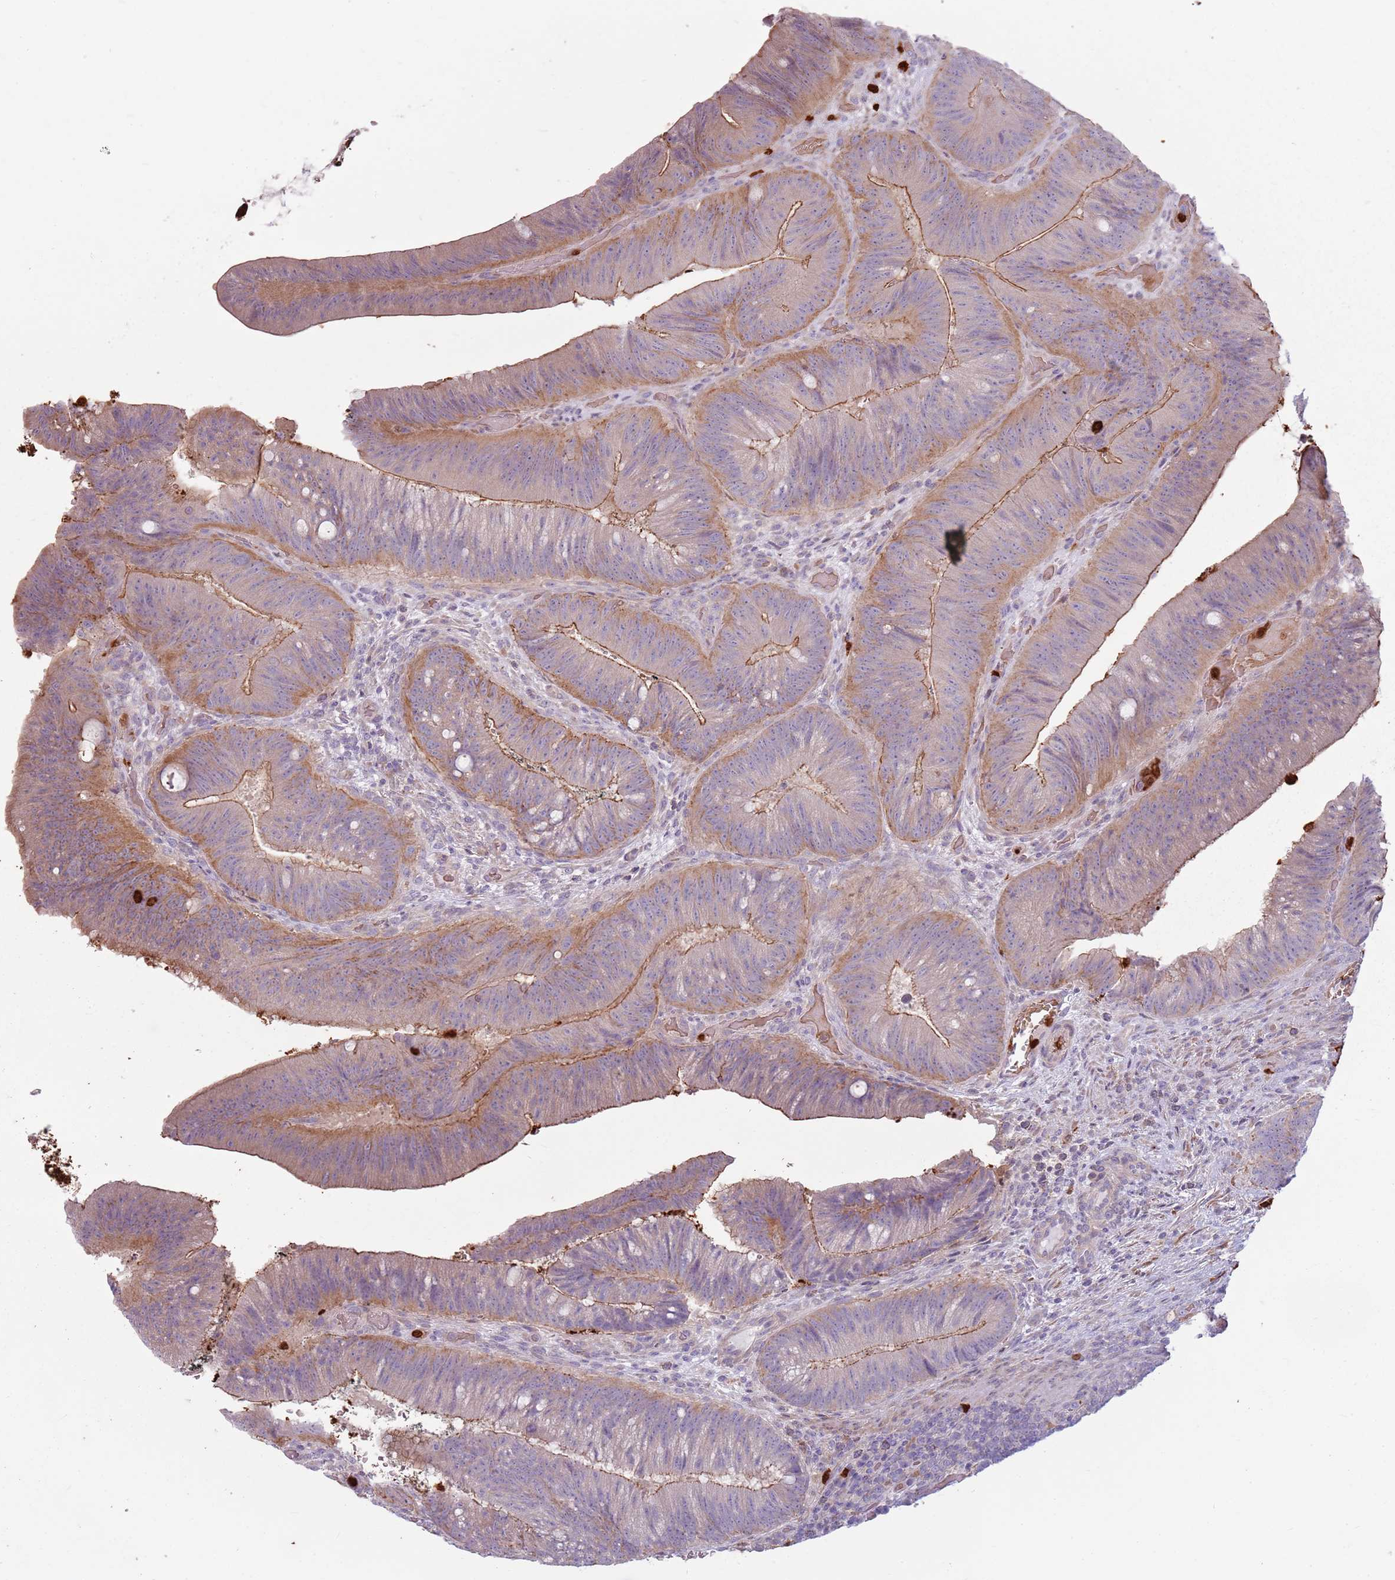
{"staining": {"intensity": "moderate", "quantity": "25%-75%", "location": "cytoplasmic/membranous"}, "tissue": "colorectal cancer", "cell_type": "Tumor cells", "image_type": "cancer", "snomed": [{"axis": "morphology", "description": "Adenocarcinoma, NOS"}, {"axis": "topography", "description": "Colon"}], "caption": "A photomicrograph of adenocarcinoma (colorectal) stained for a protein shows moderate cytoplasmic/membranous brown staining in tumor cells.", "gene": "SPAG4", "patient": {"sex": "female", "age": 43}}